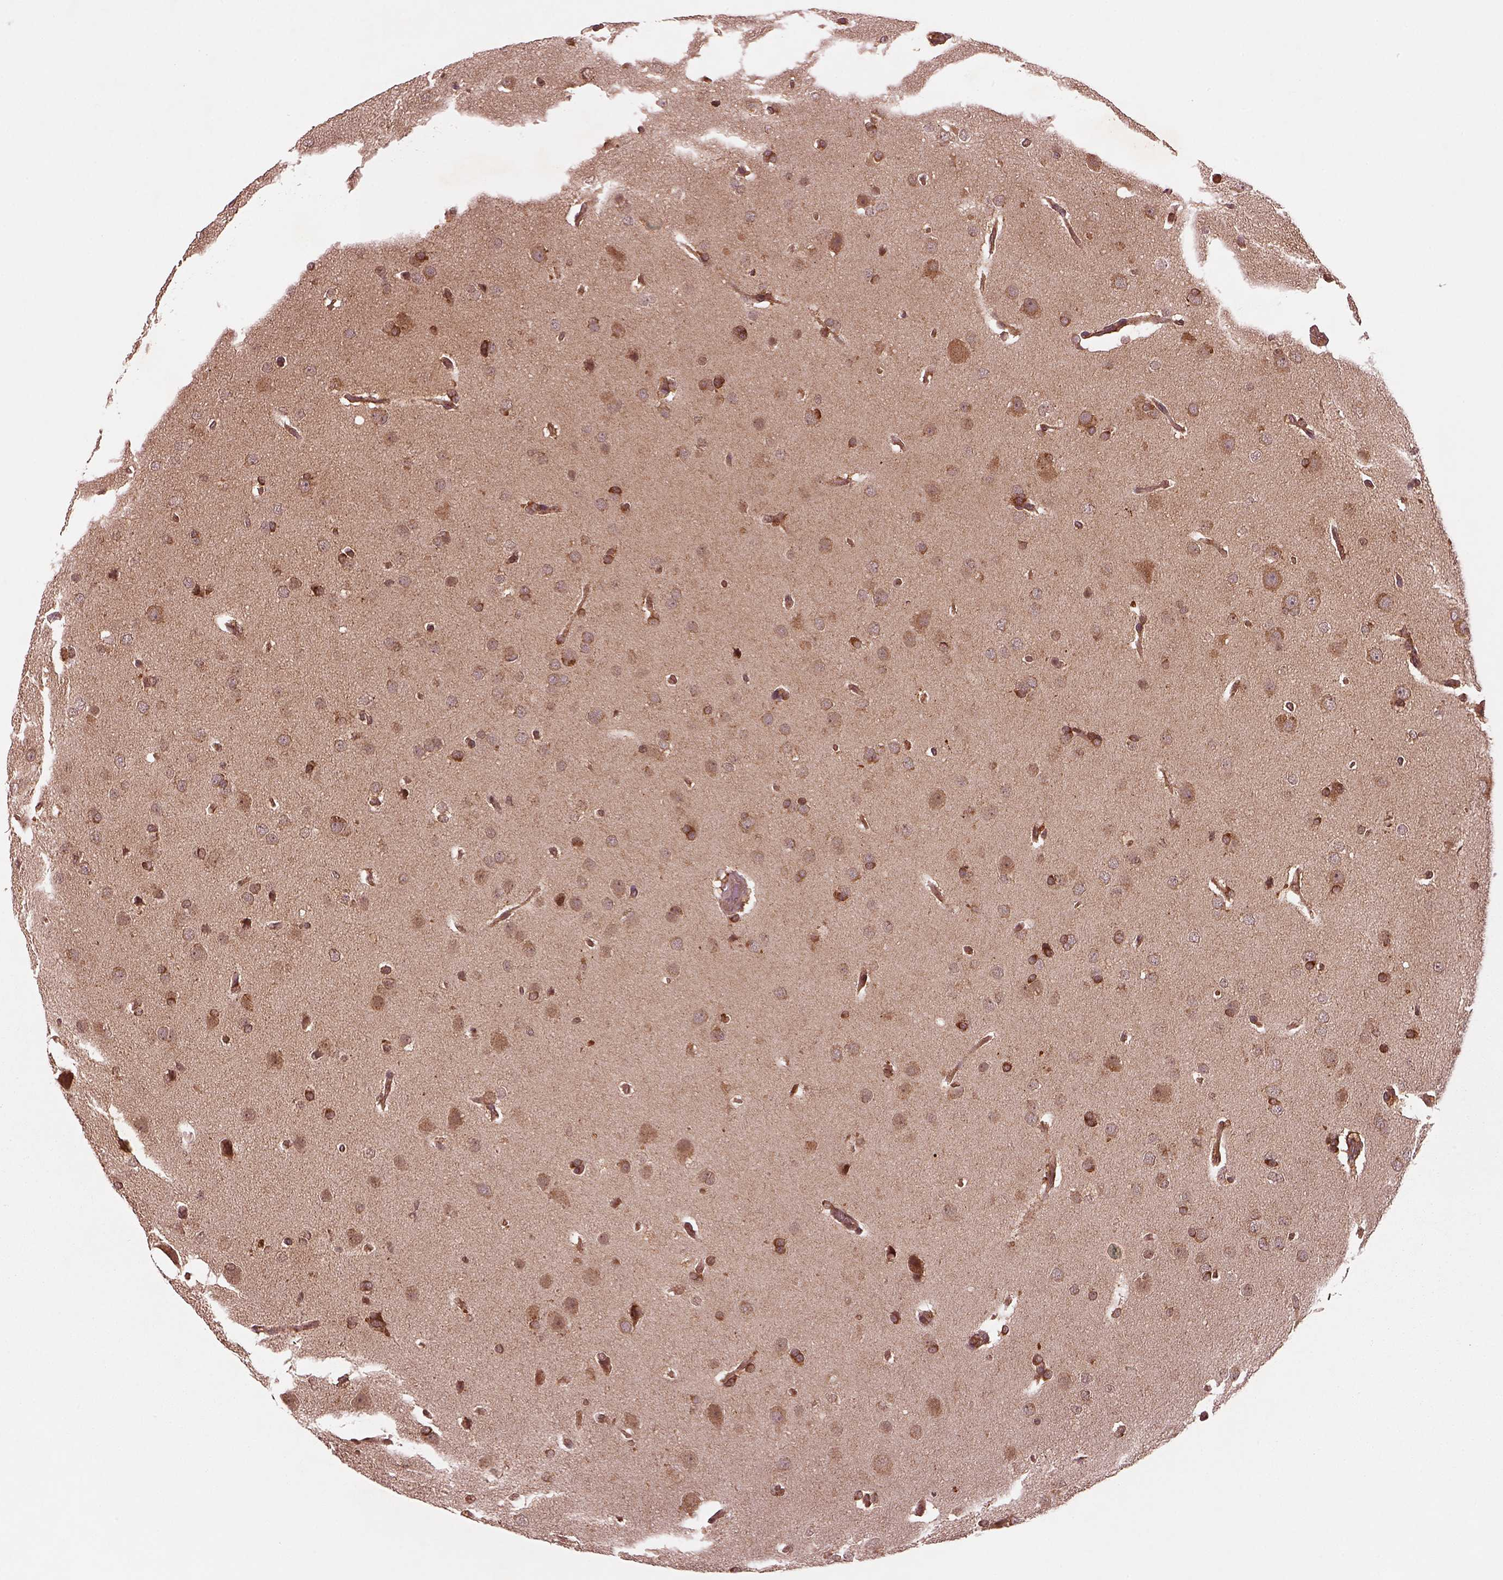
{"staining": {"intensity": "strong", "quantity": "25%-75%", "location": "cytoplasmic/membranous"}, "tissue": "glioma", "cell_type": "Tumor cells", "image_type": "cancer", "snomed": [{"axis": "morphology", "description": "Glioma, malignant, Low grade"}, {"axis": "topography", "description": "Brain"}], "caption": "Strong cytoplasmic/membranous expression for a protein is identified in about 25%-75% of tumor cells of glioma using immunohistochemistry.", "gene": "WASHC2A", "patient": {"sex": "female", "age": 54}}